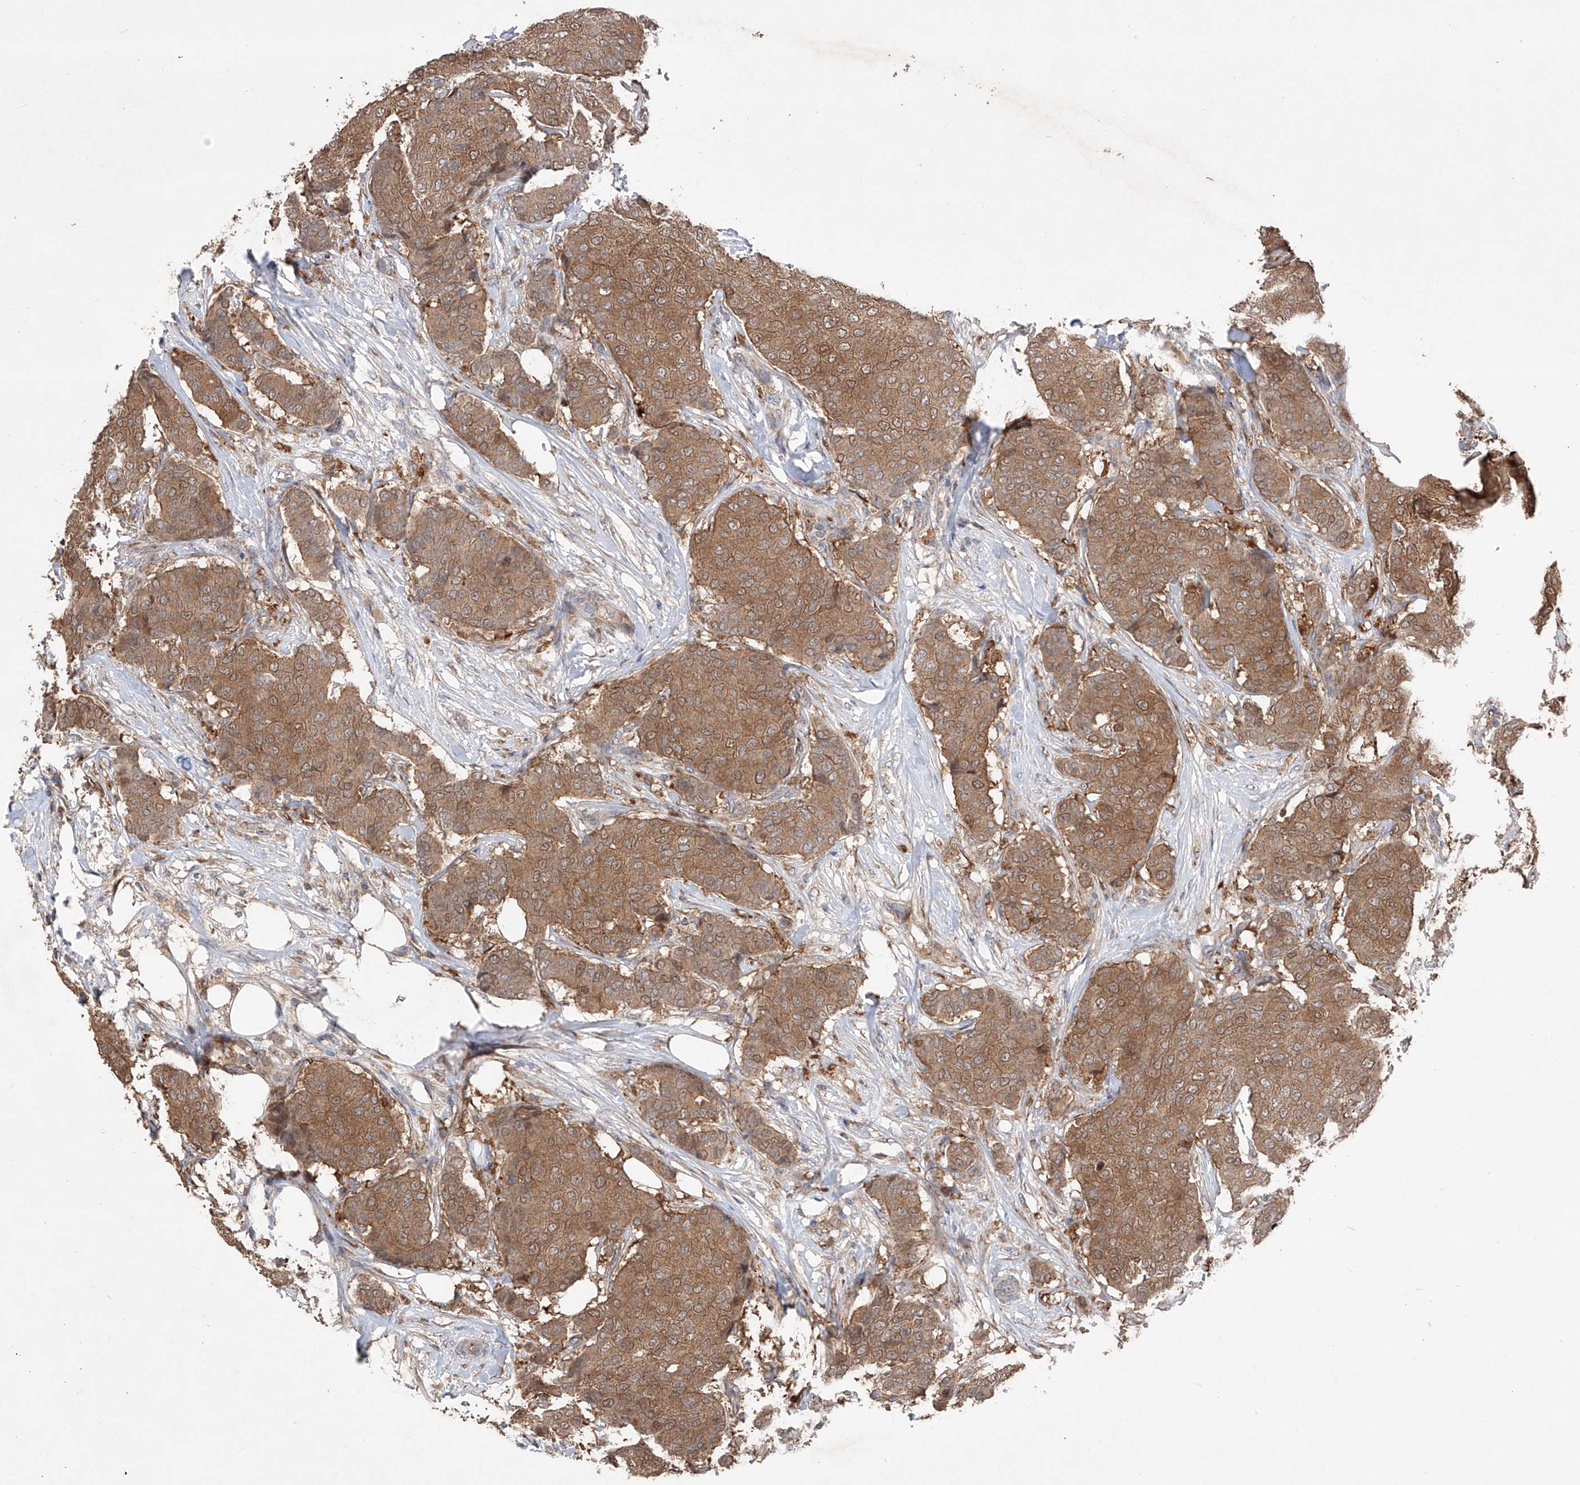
{"staining": {"intensity": "moderate", "quantity": ">75%", "location": "cytoplasmic/membranous"}, "tissue": "breast cancer", "cell_type": "Tumor cells", "image_type": "cancer", "snomed": [{"axis": "morphology", "description": "Duct carcinoma"}, {"axis": "topography", "description": "Breast"}], "caption": "Breast intraductal carcinoma was stained to show a protein in brown. There is medium levels of moderate cytoplasmic/membranous positivity in approximately >75% of tumor cells. (brown staining indicates protein expression, while blue staining denotes nuclei).", "gene": "EDN1", "patient": {"sex": "female", "age": 75}}